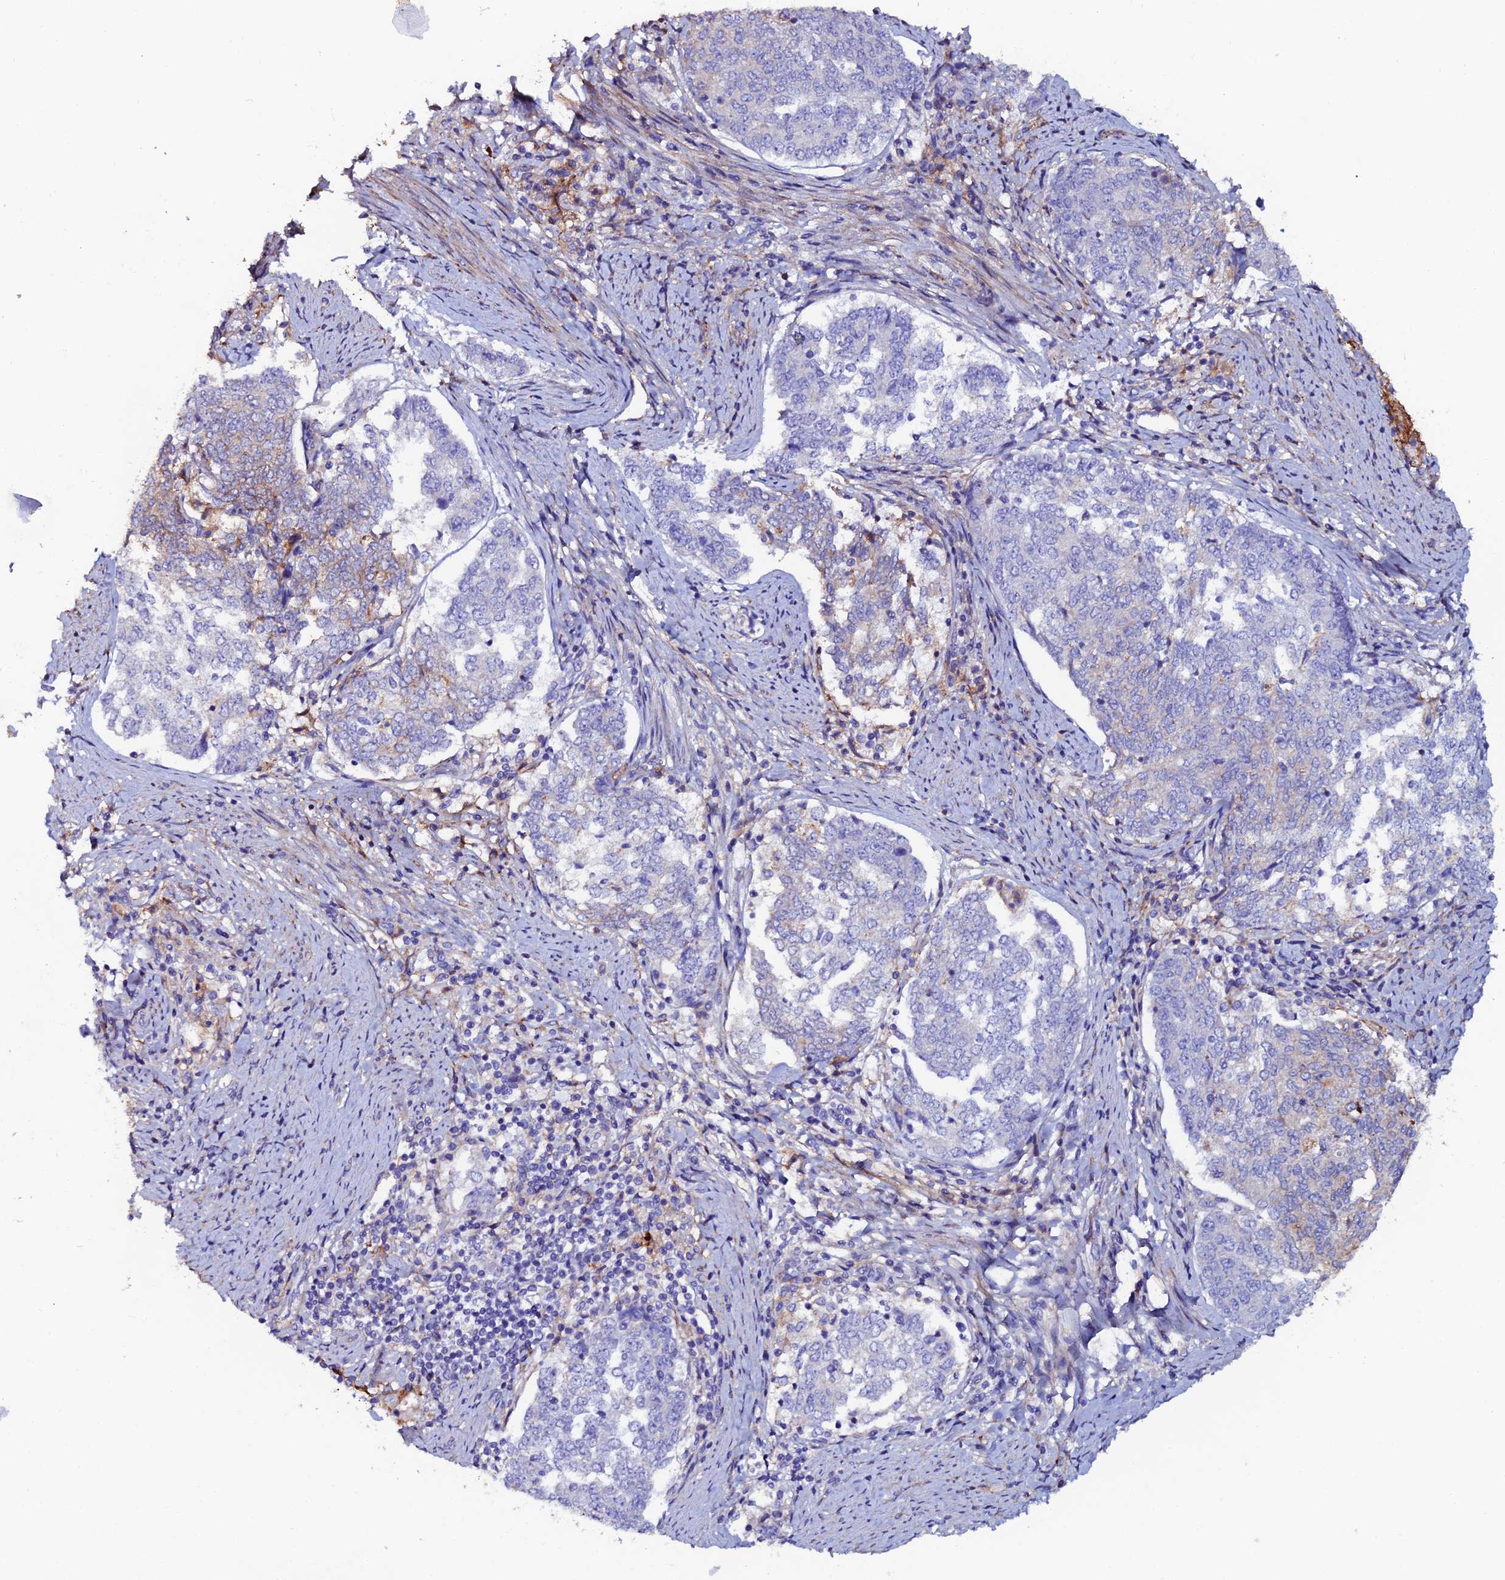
{"staining": {"intensity": "weak", "quantity": "<25%", "location": "cytoplasmic/membranous"}, "tissue": "endometrial cancer", "cell_type": "Tumor cells", "image_type": "cancer", "snomed": [{"axis": "morphology", "description": "Adenocarcinoma, NOS"}, {"axis": "topography", "description": "Endometrium"}], "caption": "Immunohistochemical staining of human endometrial cancer exhibits no significant positivity in tumor cells. (IHC, brightfield microscopy, high magnification).", "gene": "C6", "patient": {"sex": "female", "age": 80}}